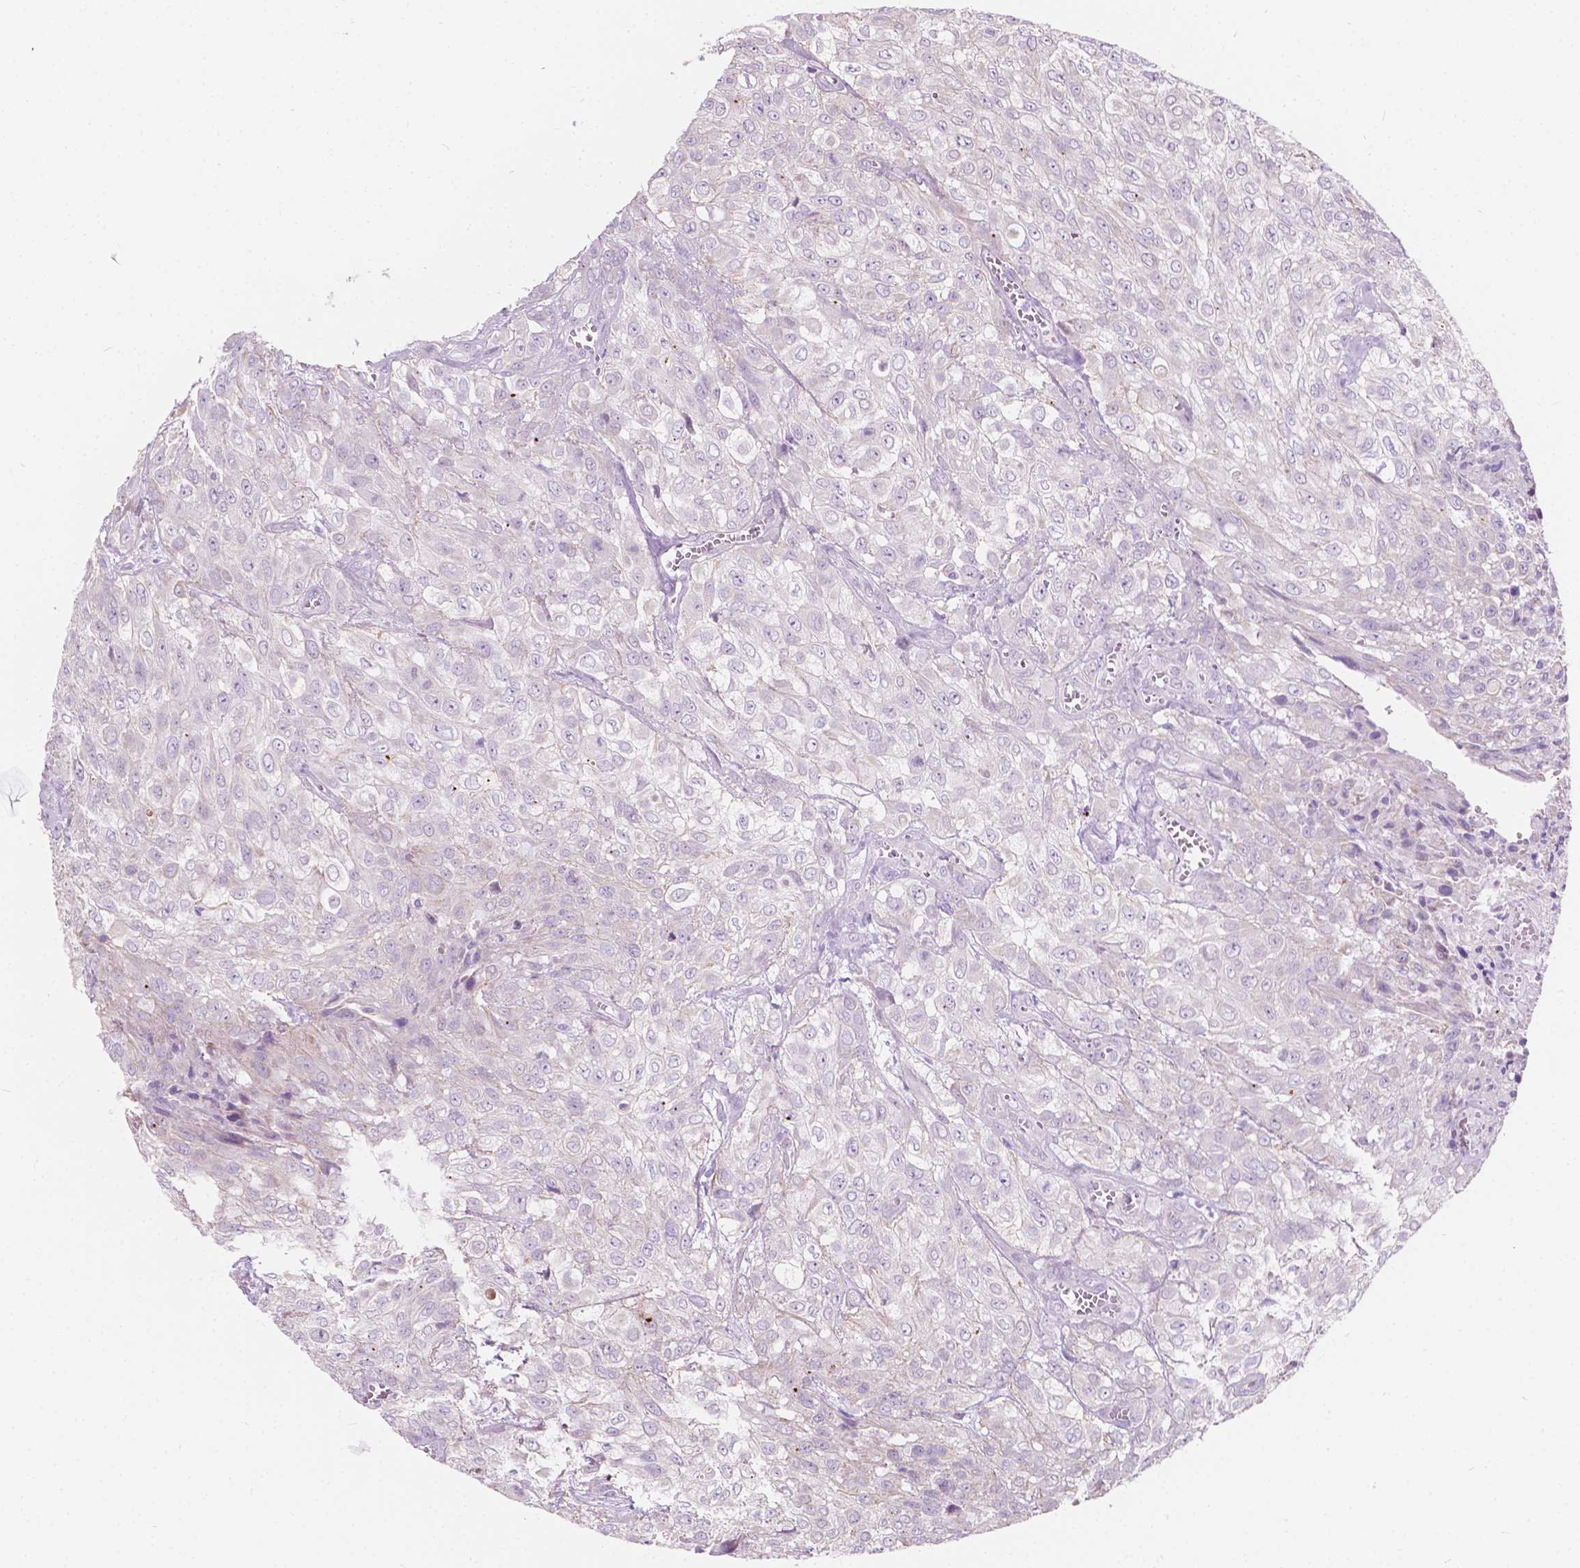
{"staining": {"intensity": "negative", "quantity": "none", "location": "none"}, "tissue": "urothelial cancer", "cell_type": "Tumor cells", "image_type": "cancer", "snomed": [{"axis": "morphology", "description": "Urothelial carcinoma, High grade"}, {"axis": "topography", "description": "Urinary bladder"}], "caption": "Immunohistochemical staining of human high-grade urothelial carcinoma exhibits no significant positivity in tumor cells.", "gene": "NOS1AP", "patient": {"sex": "male", "age": 57}}